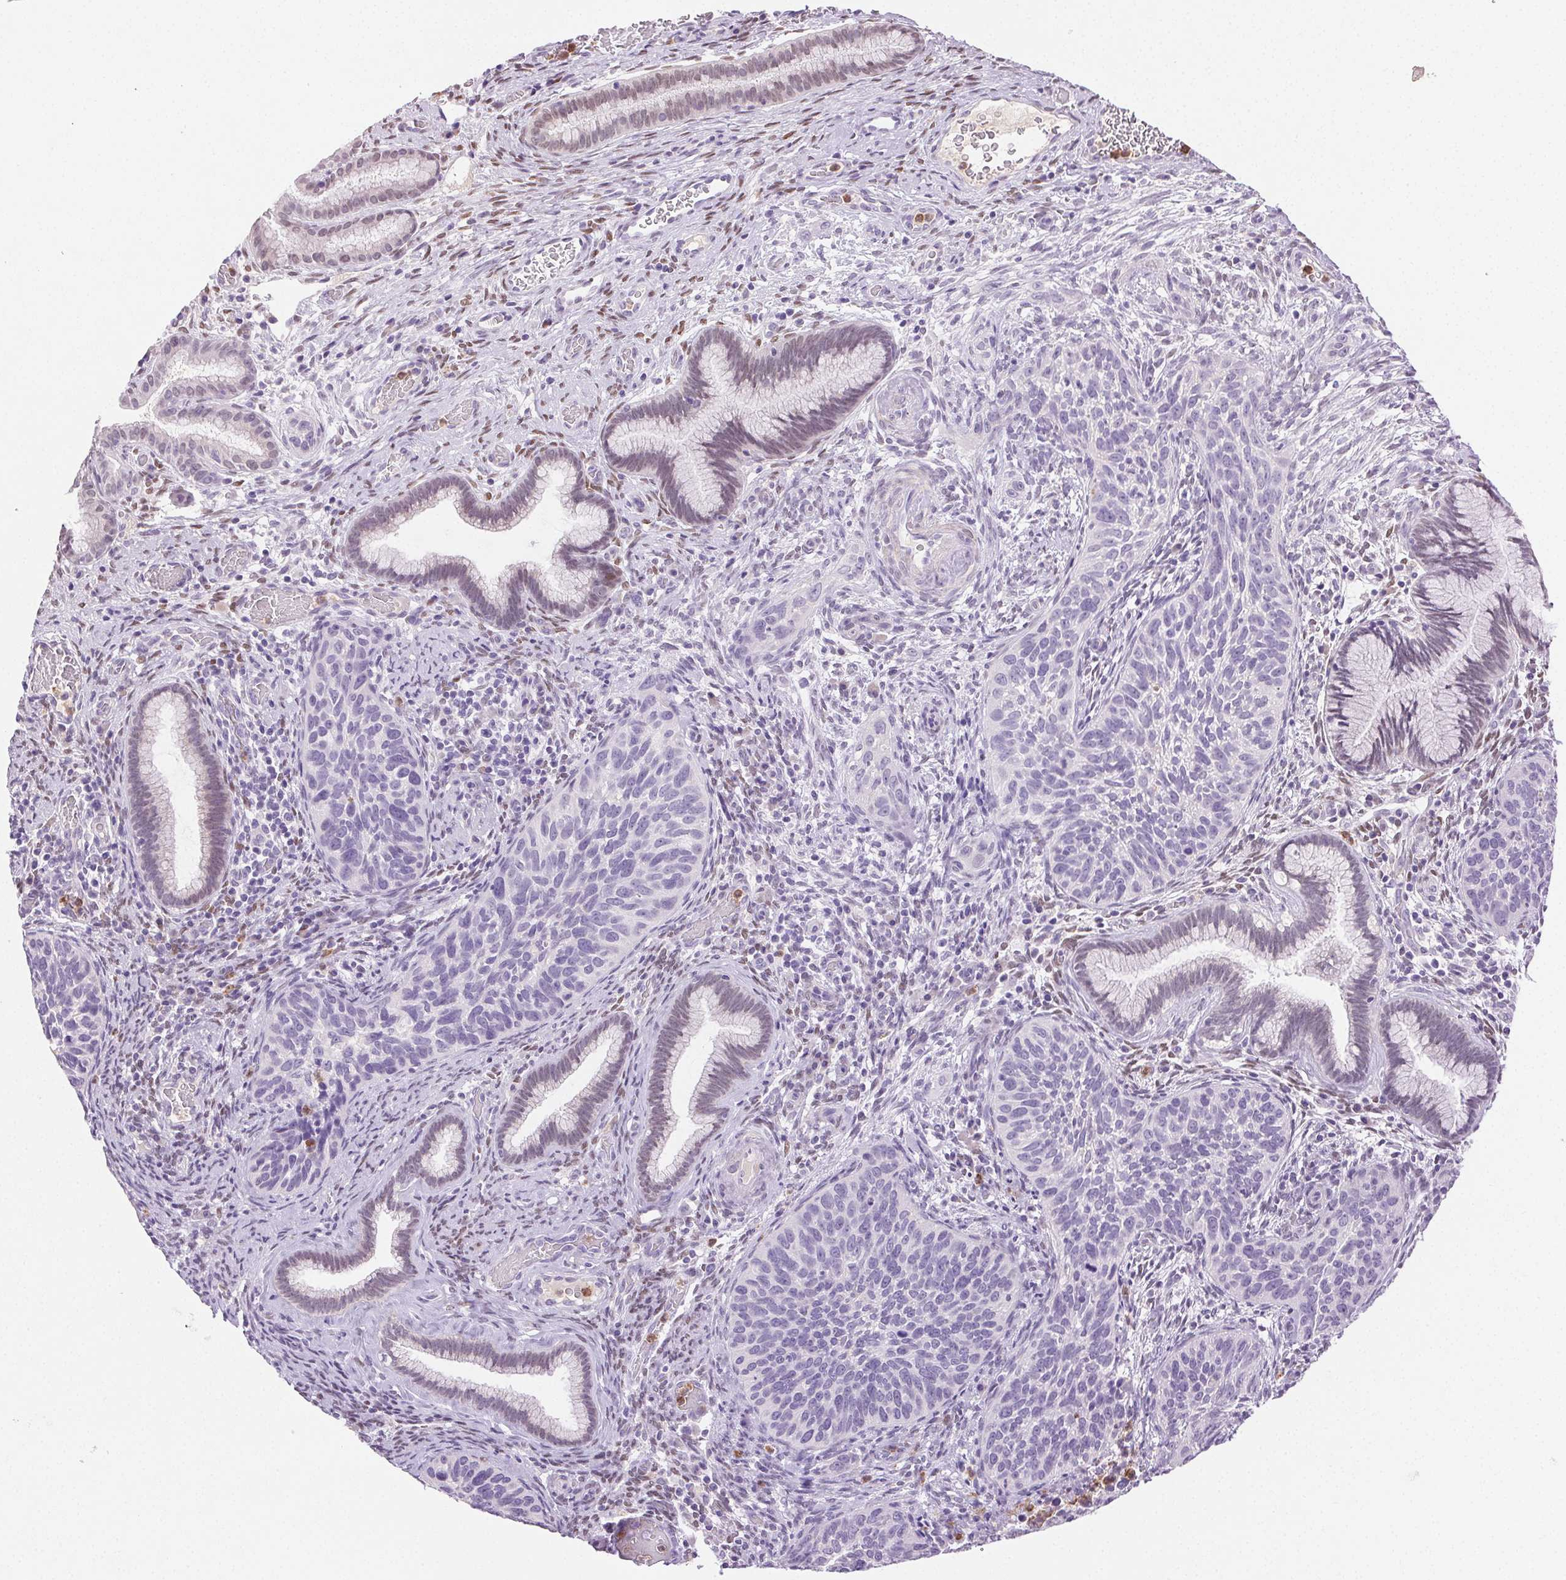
{"staining": {"intensity": "negative", "quantity": "none", "location": "none"}, "tissue": "cervical cancer", "cell_type": "Tumor cells", "image_type": "cancer", "snomed": [{"axis": "morphology", "description": "Squamous cell carcinoma, NOS"}, {"axis": "topography", "description": "Cervix"}], "caption": "A photomicrograph of human cervical cancer (squamous cell carcinoma) is negative for staining in tumor cells.", "gene": "EMX2", "patient": {"sex": "female", "age": 51}}